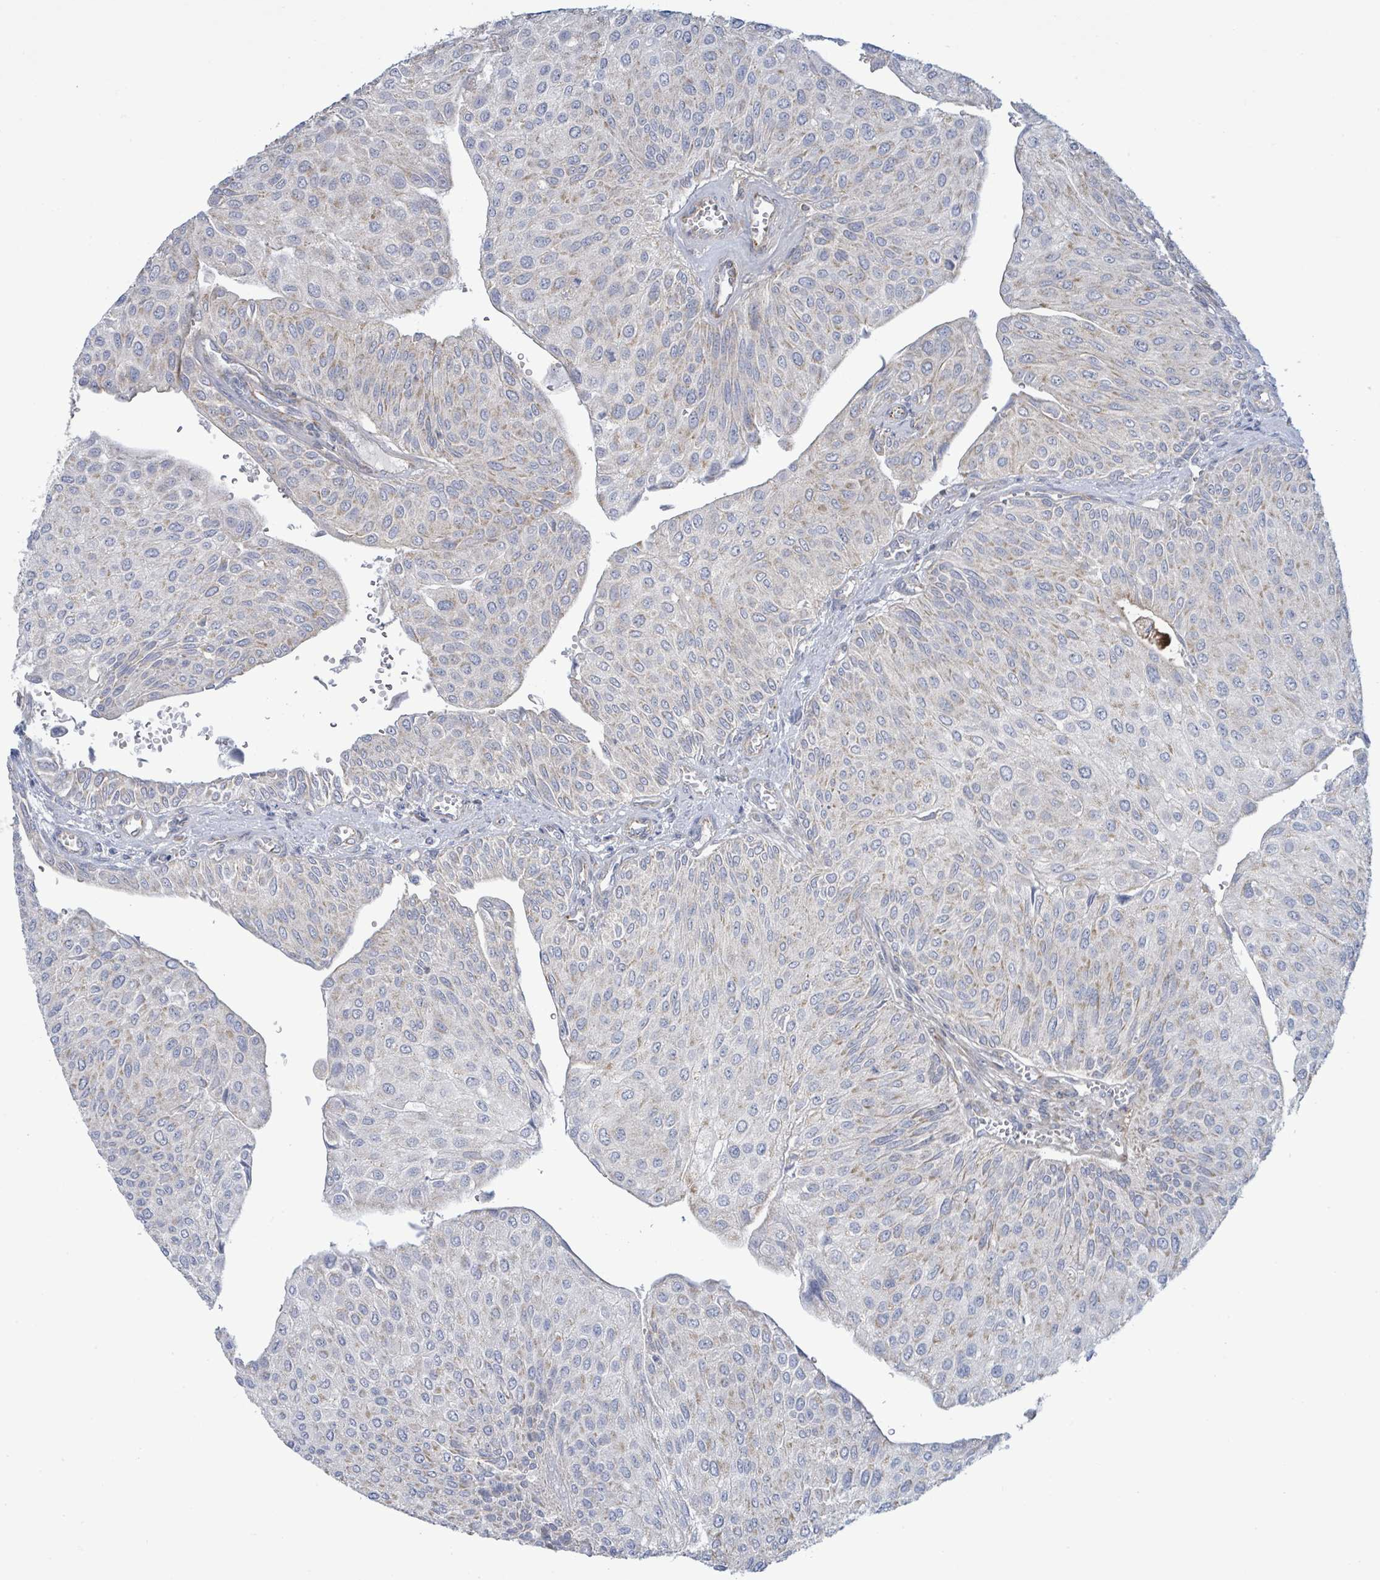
{"staining": {"intensity": "weak", "quantity": "25%-75%", "location": "cytoplasmic/membranous"}, "tissue": "urothelial cancer", "cell_type": "Tumor cells", "image_type": "cancer", "snomed": [{"axis": "morphology", "description": "Urothelial carcinoma, NOS"}, {"axis": "topography", "description": "Urinary bladder"}], "caption": "DAB immunohistochemical staining of urothelial cancer shows weak cytoplasmic/membranous protein staining in about 25%-75% of tumor cells. The staining is performed using DAB (3,3'-diaminobenzidine) brown chromogen to label protein expression. The nuclei are counter-stained blue using hematoxylin.", "gene": "ALG12", "patient": {"sex": "male", "age": 67}}